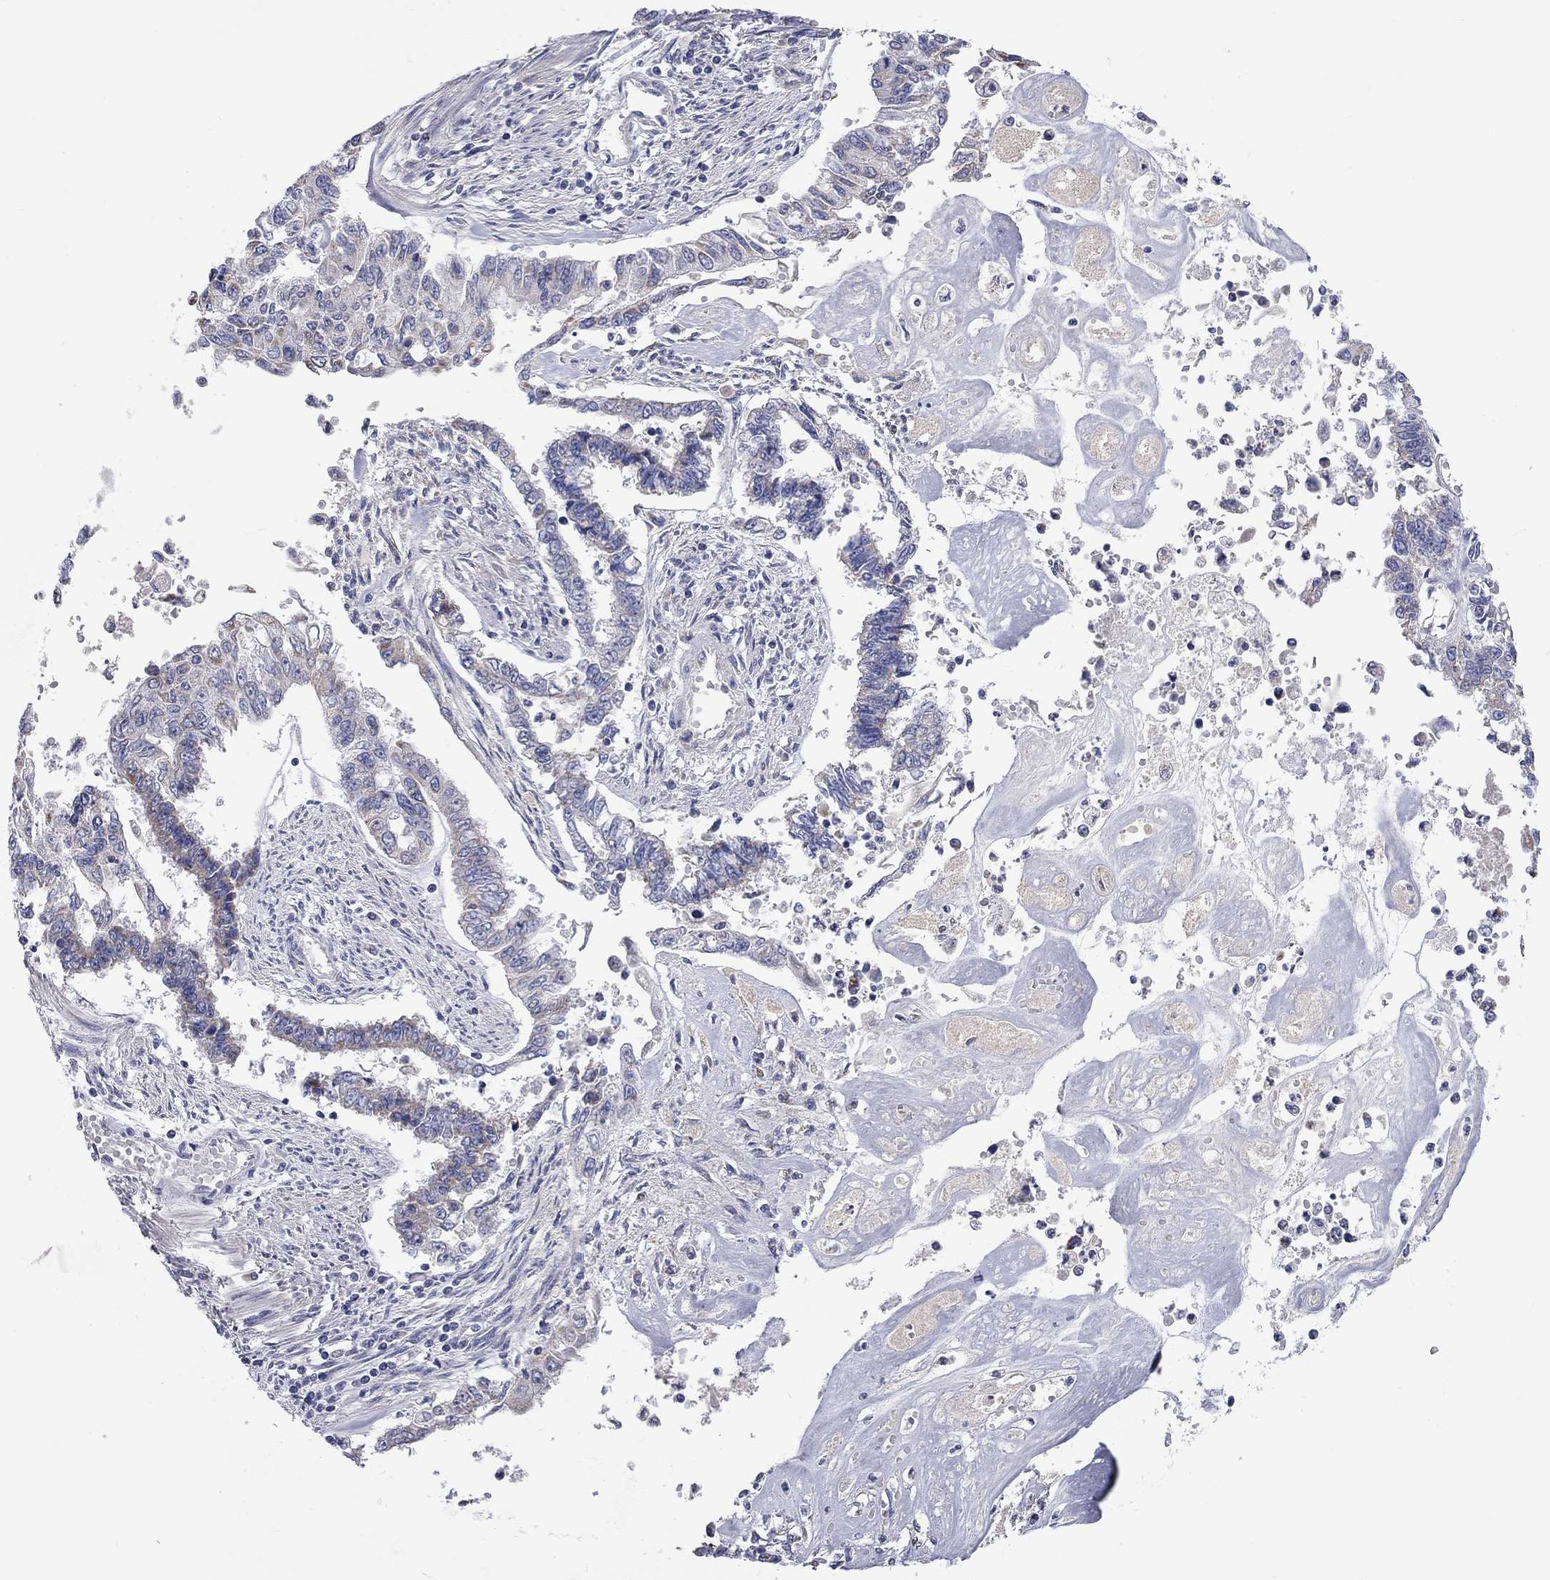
{"staining": {"intensity": "negative", "quantity": "none", "location": "none"}, "tissue": "endometrial cancer", "cell_type": "Tumor cells", "image_type": "cancer", "snomed": [{"axis": "morphology", "description": "Adenocarcinoma, NOS"}, {"axis": "topography", "description": "Uterus"}], "caption": "Tumor cells are negative for brown protein staining in endometrial adenocarcinoma.", "gene": "RCAN1", "patient": {"sex": "female", "age": 59}}